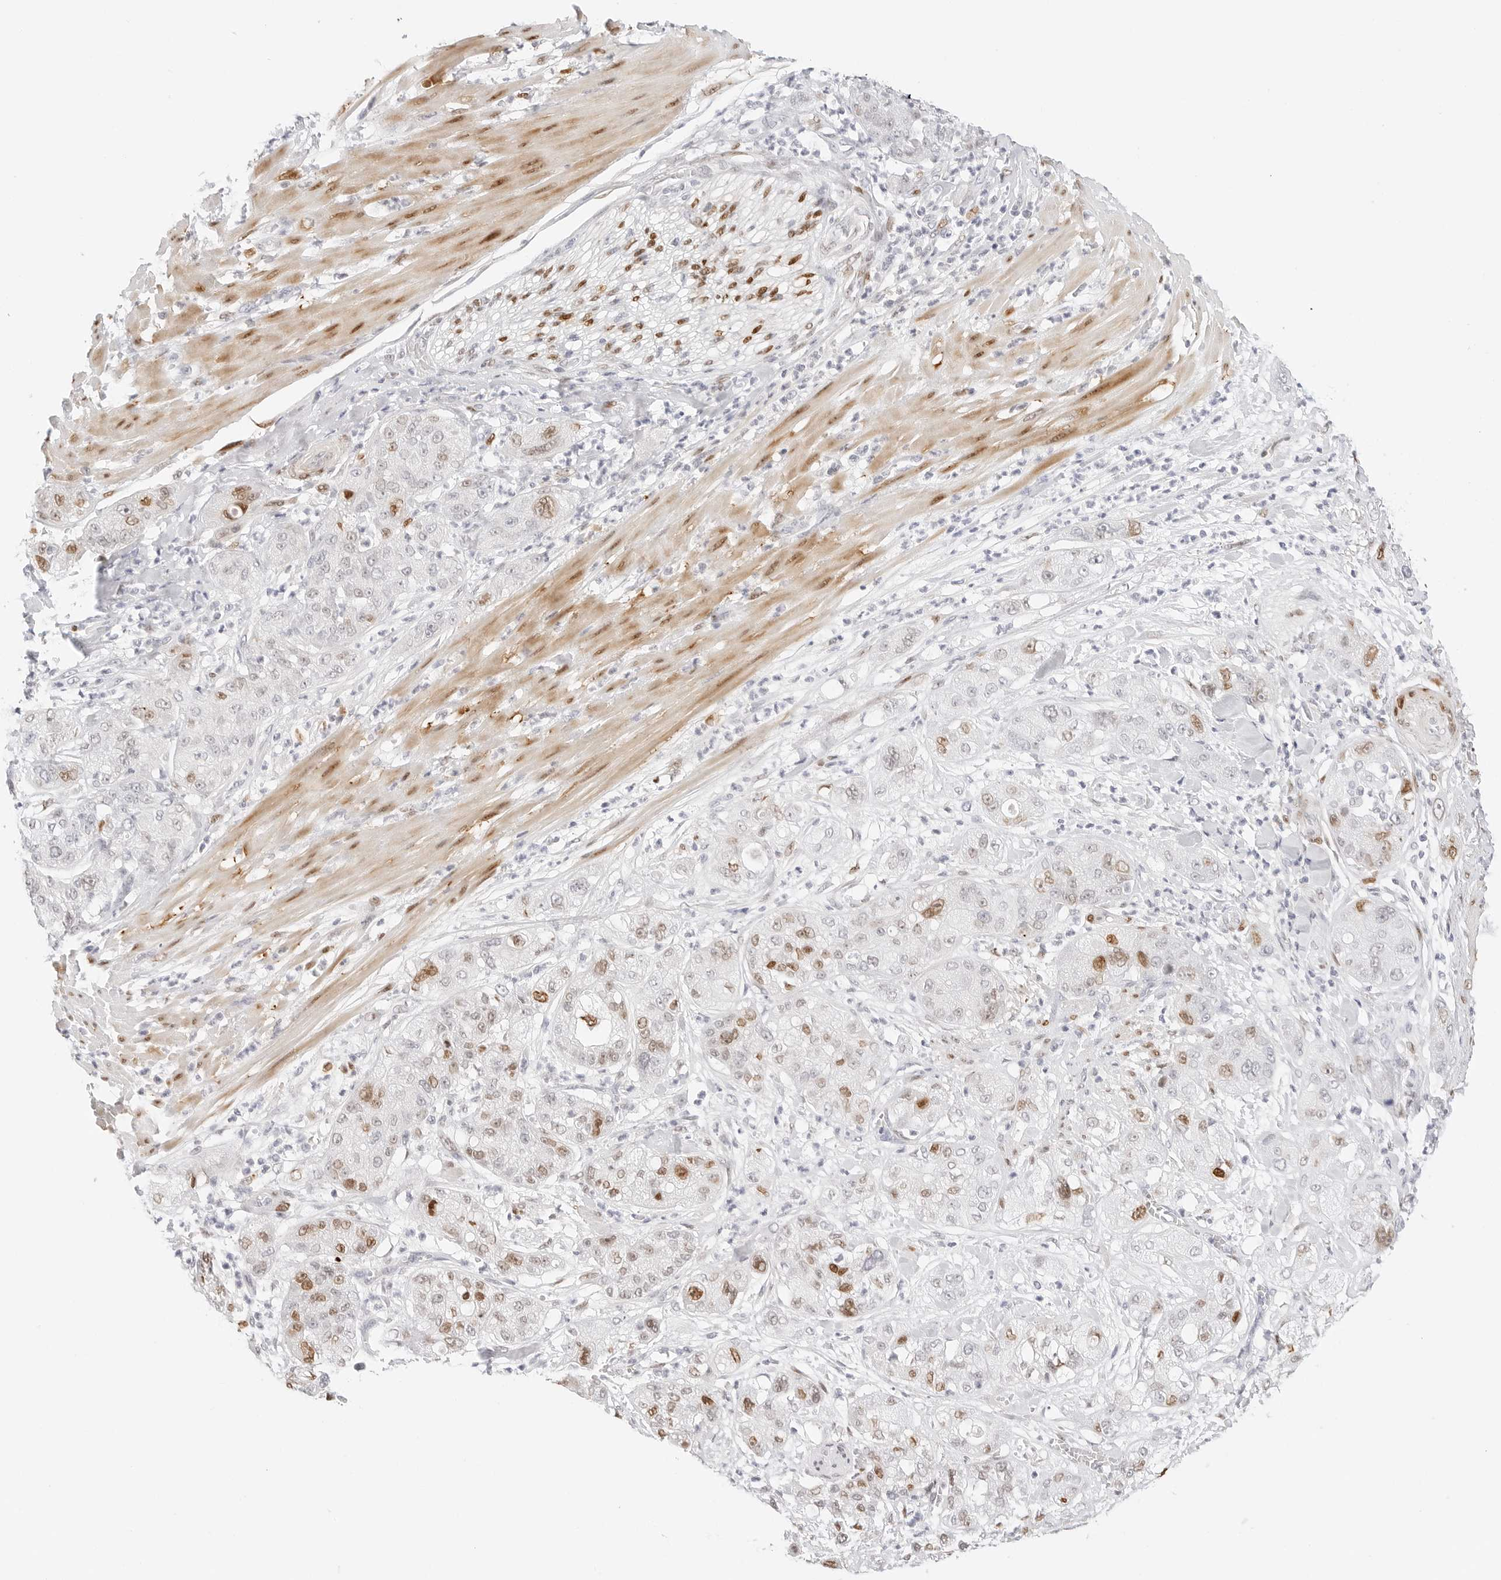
{"staining": {"intensity": "moderate", "quantity": "25%-75%", "location": "nuclear"}, "tissue": "pancreatic cancer", "cell_type": "Tumor cells", "image_type": "cancer", "snomed": [{"axis": "morphology", "description": "Adenocarcinoma, NOS"}, {"axis": "topography", "description": "Pancreas"}], "caption": "There is medium levels of moderate nuclear expression in tumor cells of pancreatic cancer (adenocarcinoma), as demonstrated by immunohistochemical staining (brown color).", "gene": "SPIDR", "patient": {"sex": "female", "age": 78}}